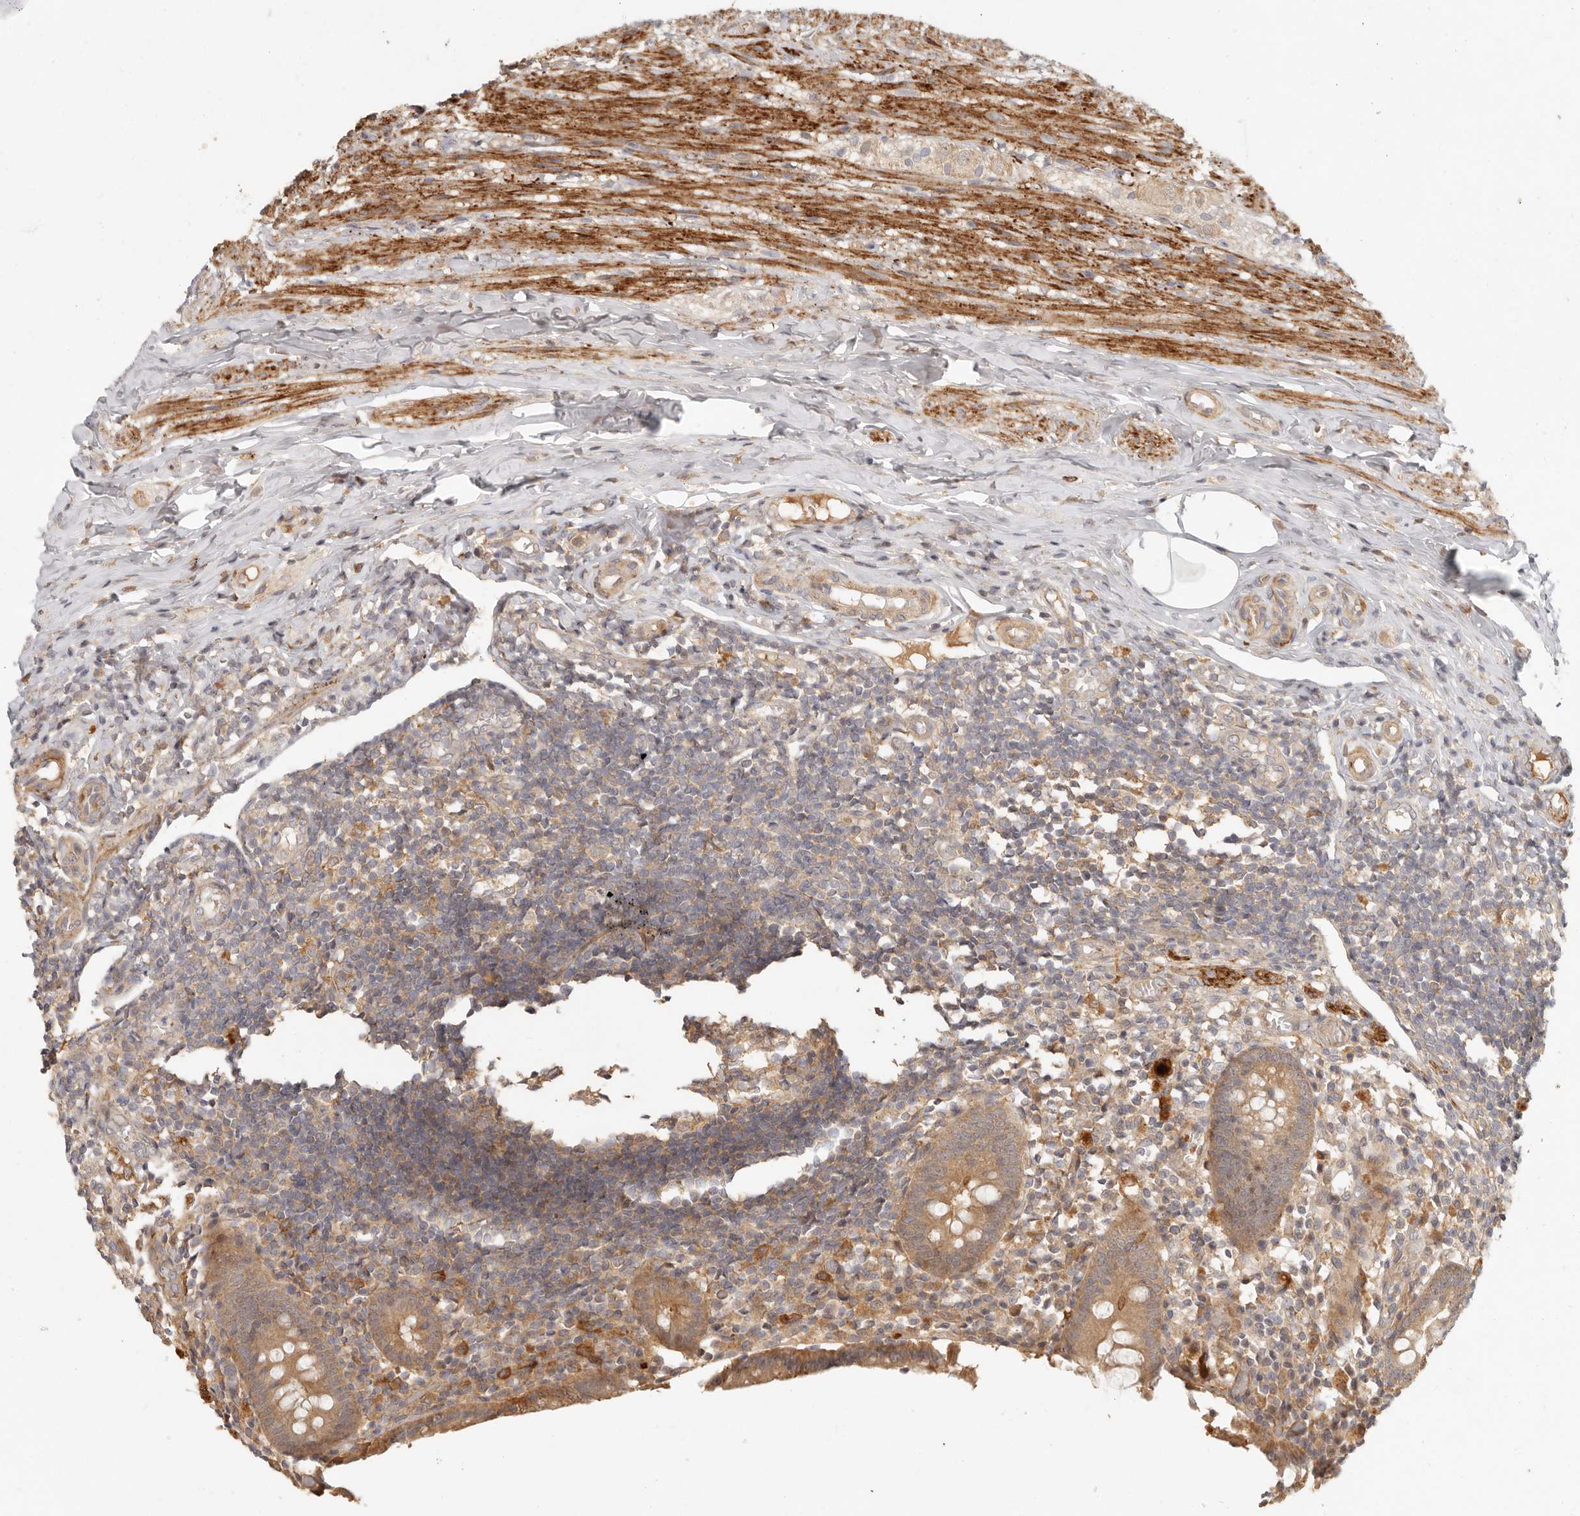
{"staining": {"intensity": "moderate", "quantity": ">75%", "location": "cytoplasmic/membranous"}, "tissue": "appendix", "cell_type": "Glandular cells", "image_type": "normal", "snomed": [{"axis": "morphology", "description": "Normal tissue, NOS"}, {"axis": "topography", "description": "Appendix"}], "caption": "Protein expression by immunohistochemistry exhibits moderate cytoplasmic/membranous staining in approximately >75% of glandular cells in unremarkable appendix.", "gene": "VIPR1", "patient": {"sex": "female", "age": 17}}